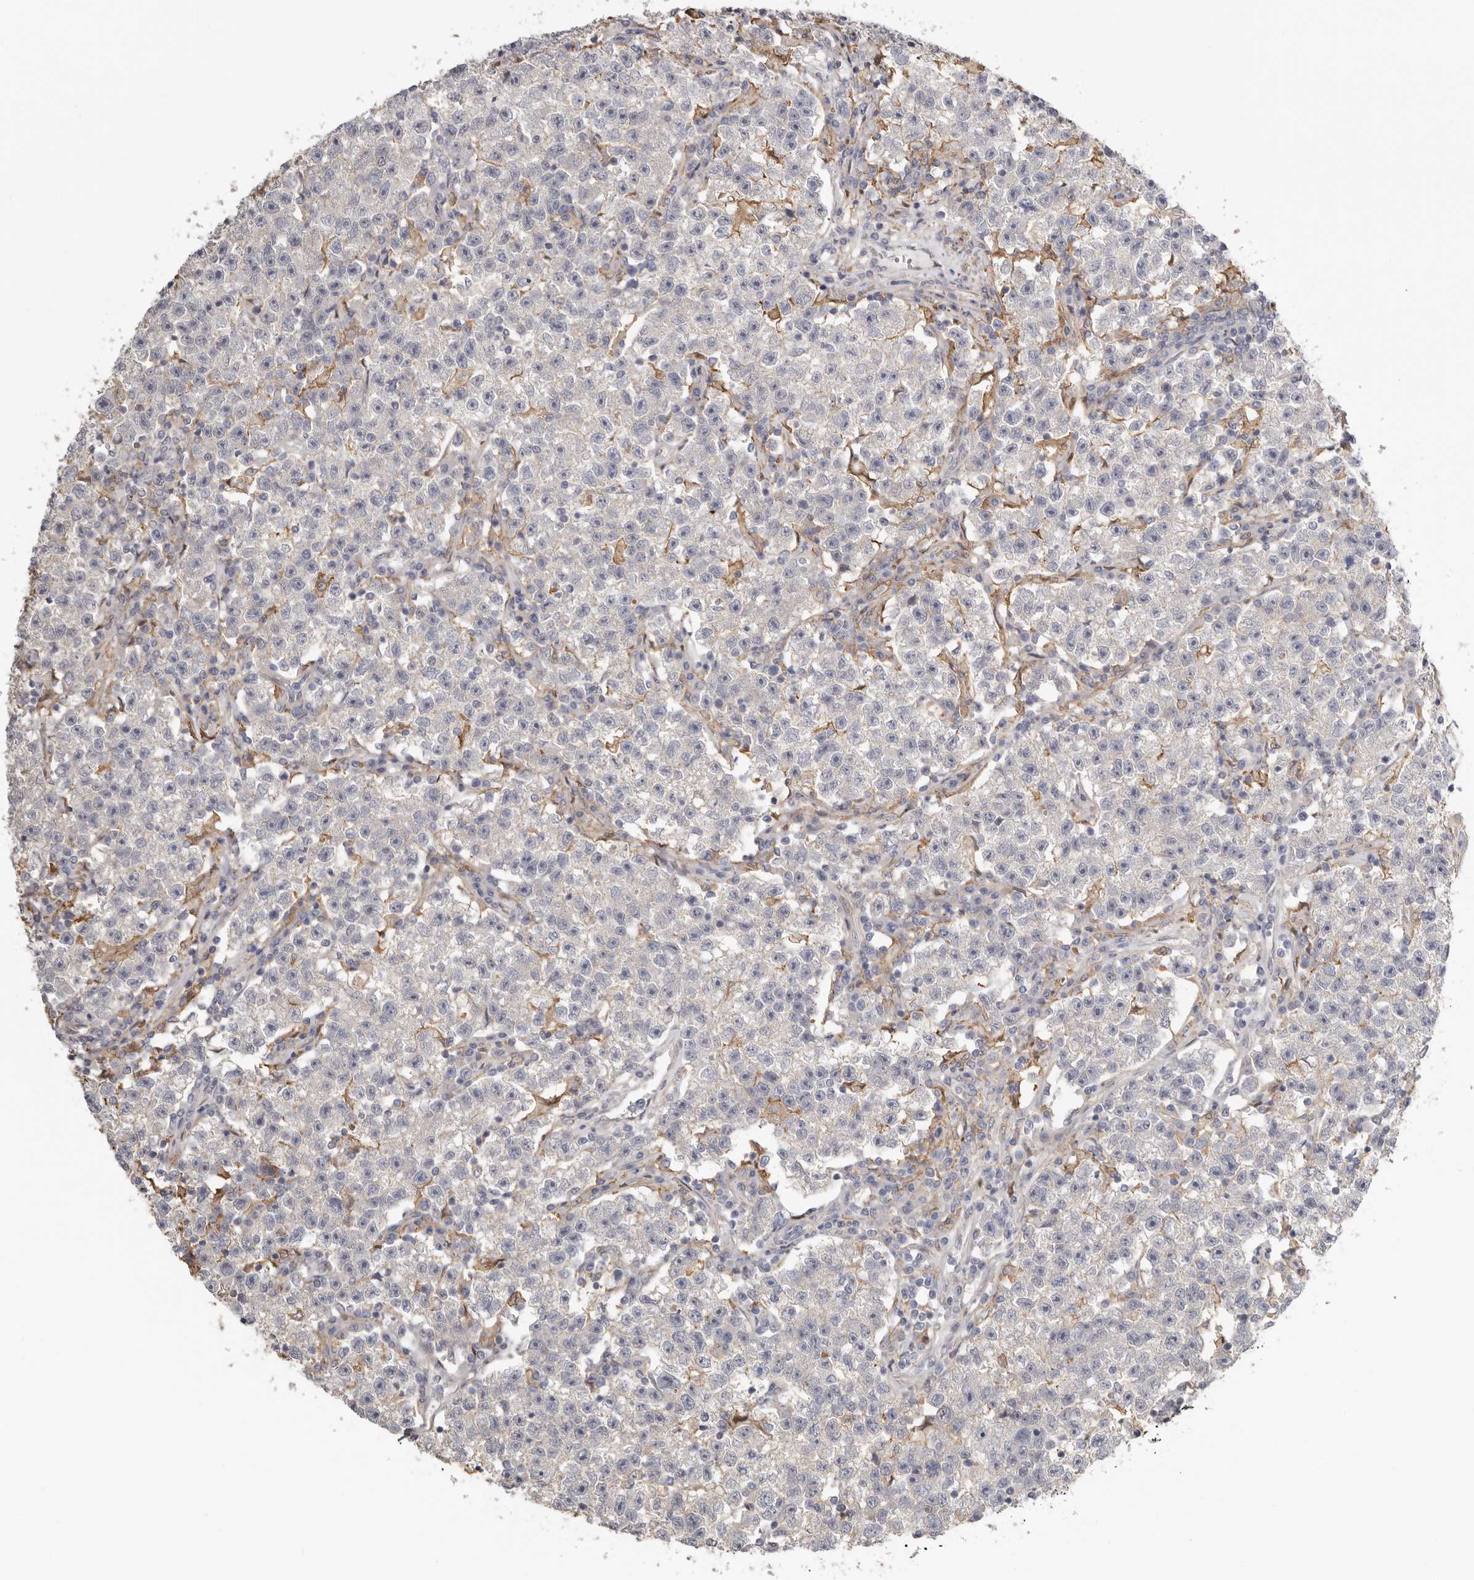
{"staining": {"intensity": "negative", "quantity": "none", "location": "none"}, "tissue": "testis cancer", "cell_type": "Tumor cells", "image_type": "cancer", "snomed": [{"axis": "morphology", "description": "Seminoma, NOS"}, {"axis": "topography", "description": "Testis"}], "caption": "DAB immunohistochemical staining of human testis cancer (seminoma) shows no significant positivity in tumor cells.", "gene": "MSRB2", "patient": {"sex": "male", "age": 22}}